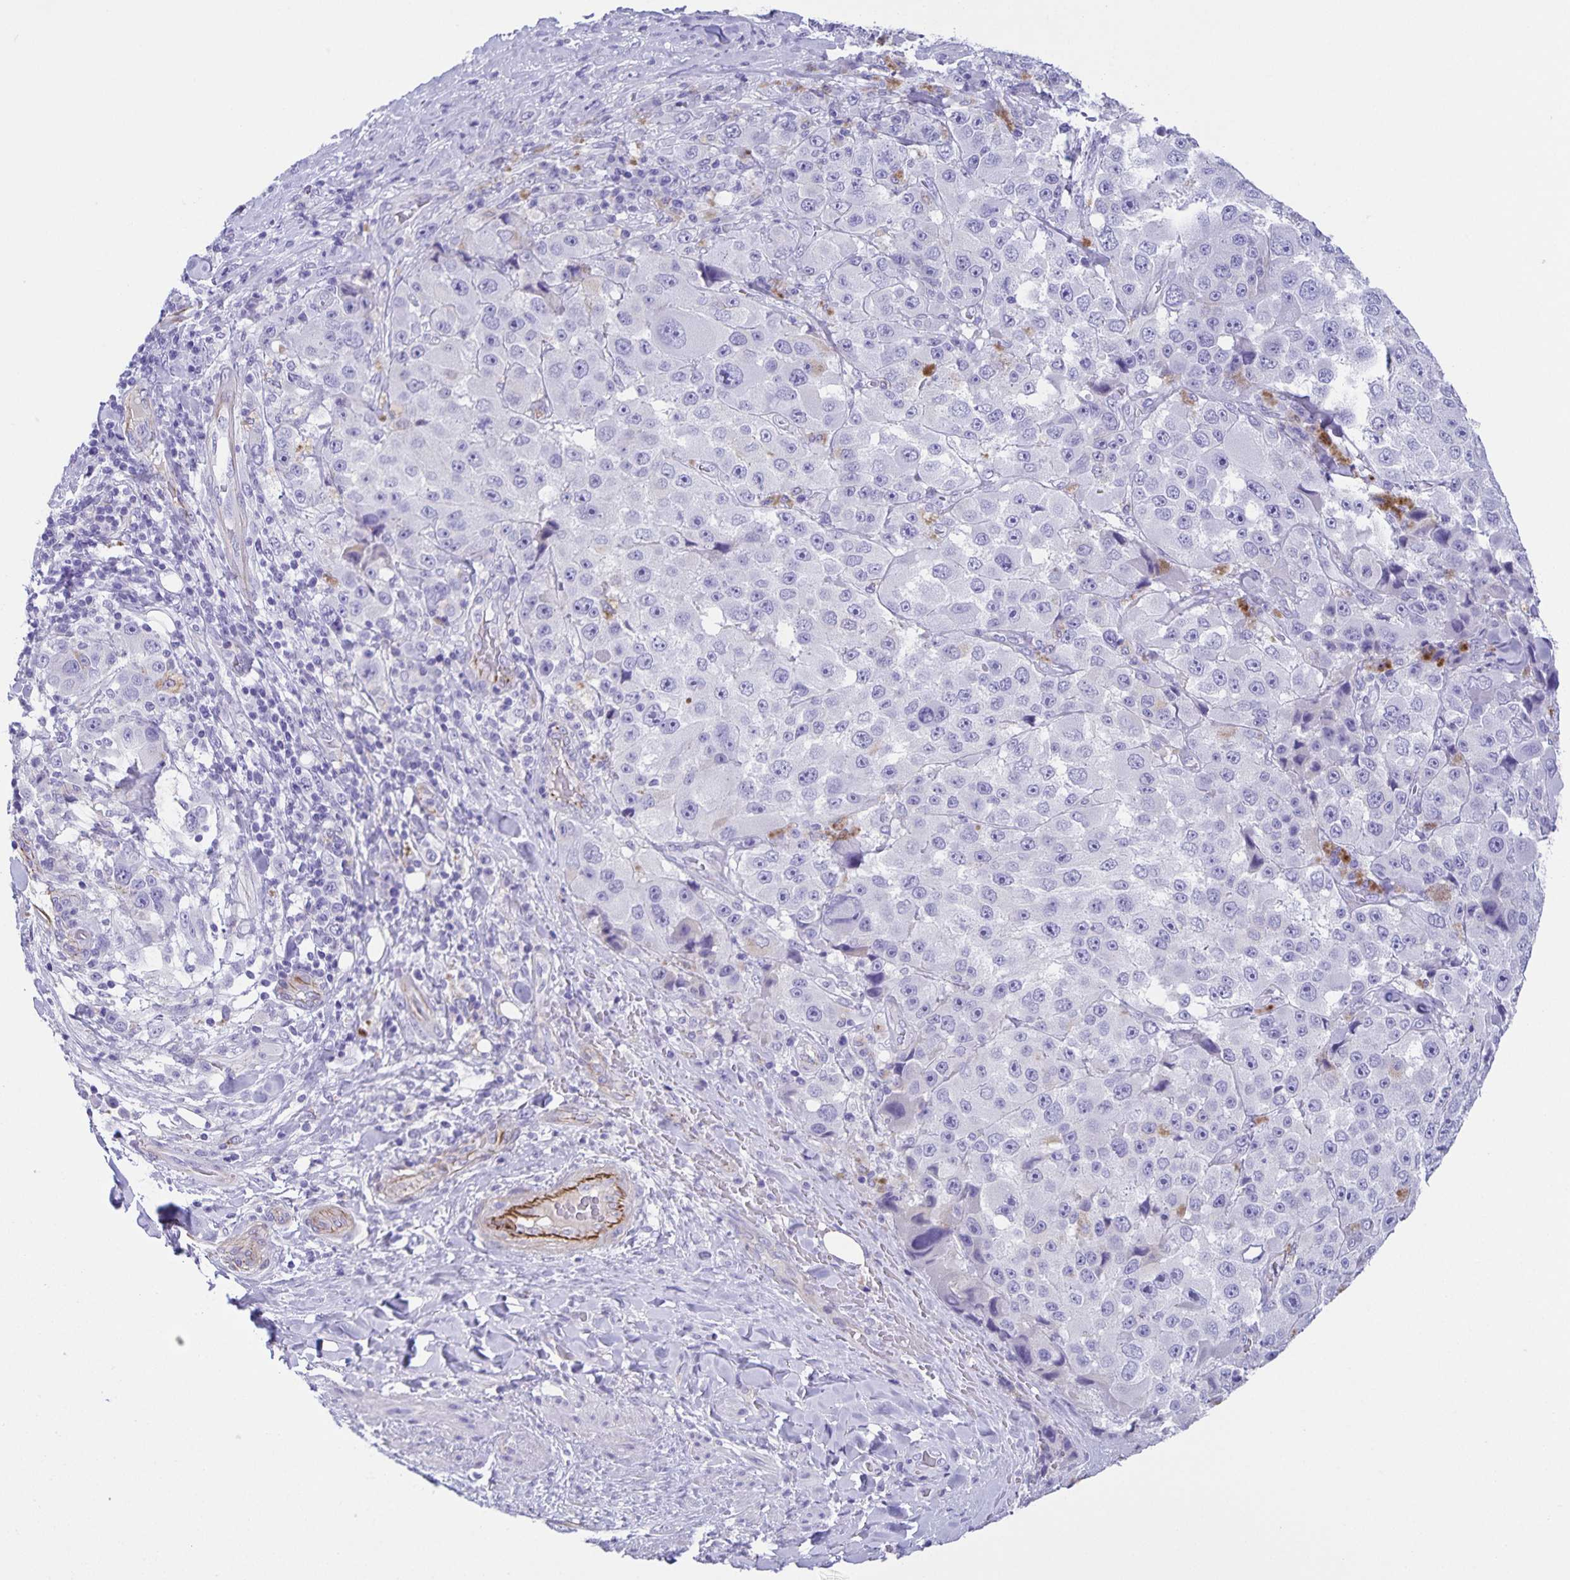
{"staining": {"intensity": "negative", "quantity": "none", "location": "none"}, "tissue": "melanoma", "cell_type": "Tumor cells", "image_type": "cancer", "snomed": [{"axis": "morphology", "description": "Malignant melanoma, Metastatic site"}, {"axis": "topography", "description": "Lymph node"}], "caption": "The histopathology image demonstrates no staining of tumor cells in melanoma.", "gene": "UBQLN3", "patient": {"sex": "male", "age": 62}}